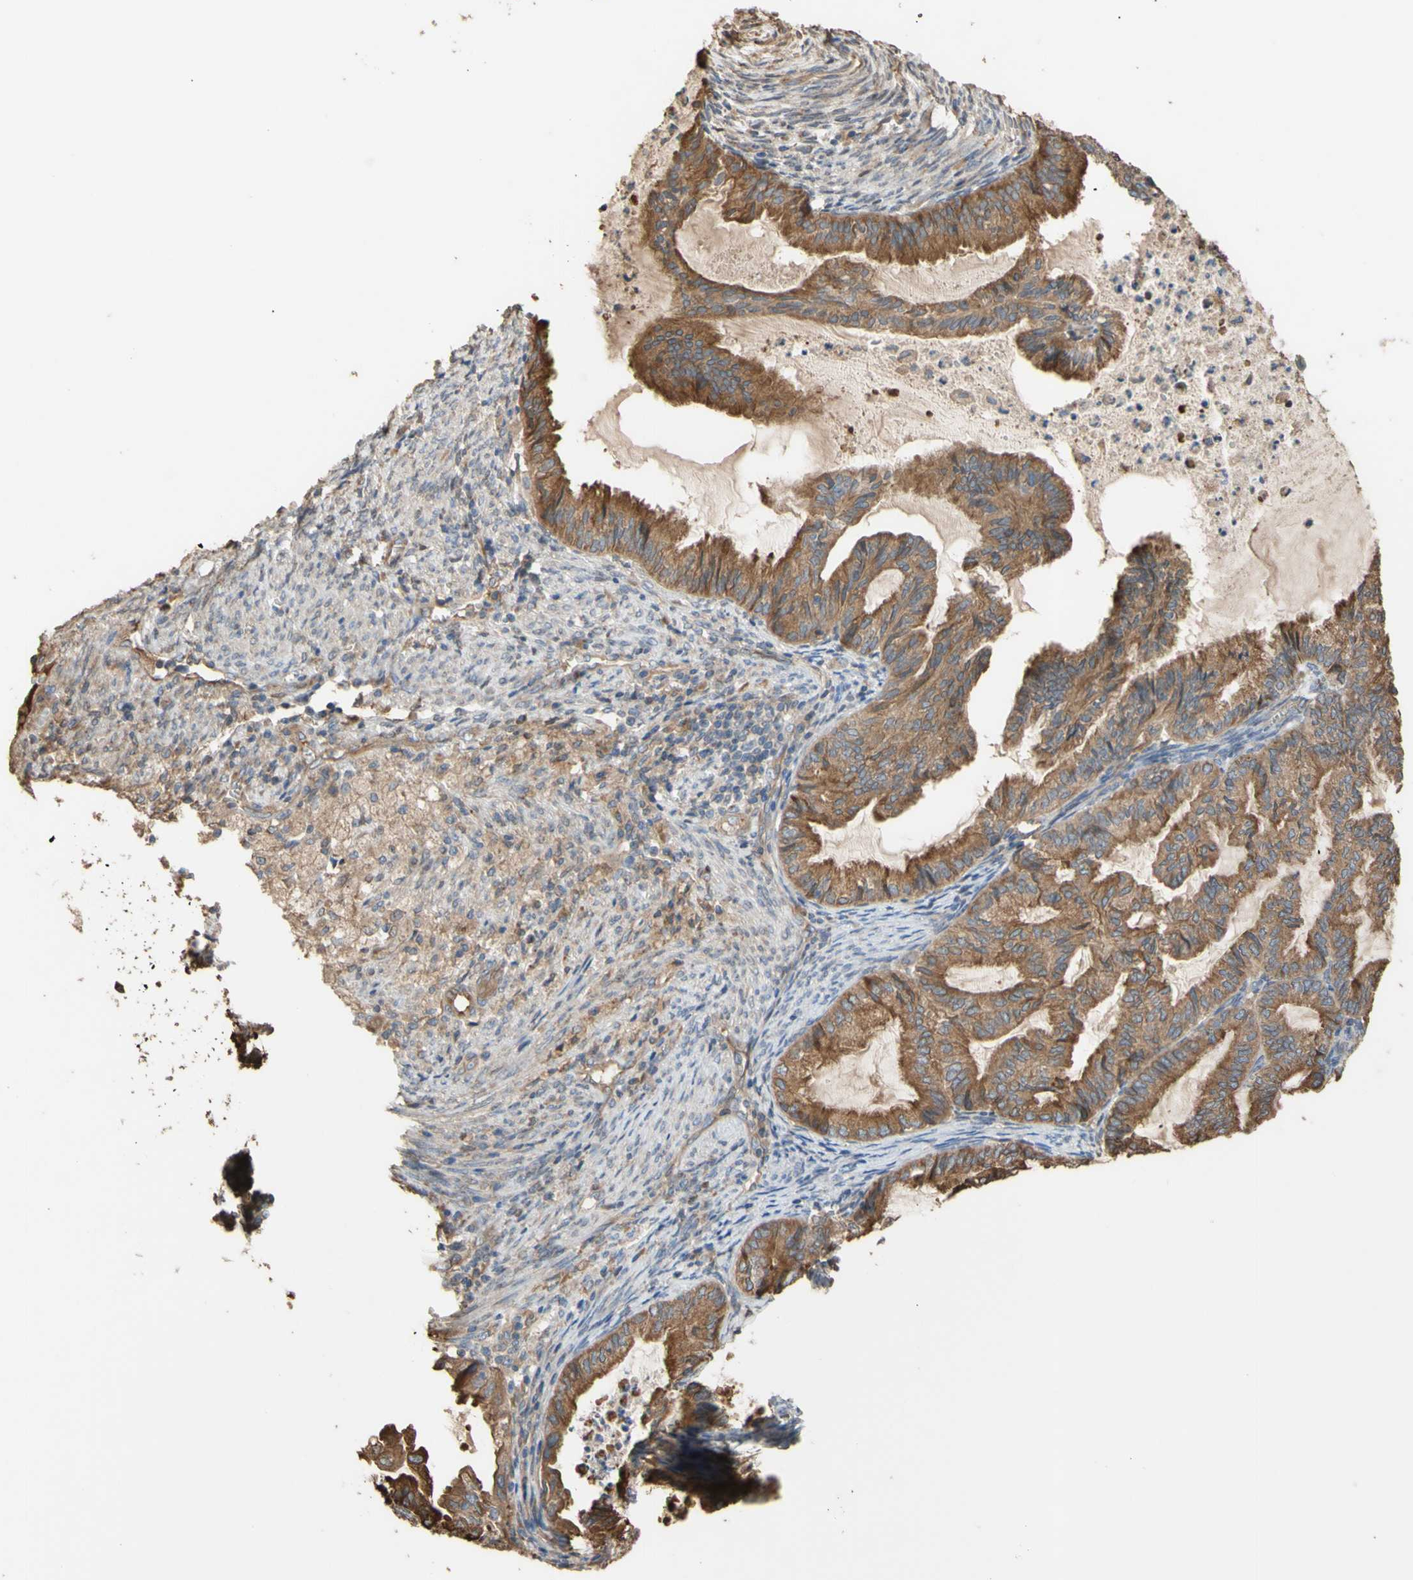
{"staining": {"intensity": "moderate", "quantity": ">75%", "location": "cytoplasmic/membranous"}, "tissue": "cervical cancer", "cell_type": "Tumor cells", "image_type": "cancer", "snomed": [{"axis": "morphology", "description": "Normal tissue, NOS"}, {"axis": "morphology", "description": "Adenocarcinoma, NOS"}, {"axis": "topography", "description": "Cervix"}, {"axis": "topography", "description": "Endometrium"}], "caption": "DAB (3,3'-diaminobenzidine) immunohistochemical staining of adenocarcinoma (cervical) reveals moderate cytoplasmic/membranous protein positivity in approximately >75% of tumor cells. Using DAB (brown) and hematoxylin (blue) stains, captured at high magnification using brightfield microscopy.", "gene": "NECTIN3", "patient": {"sex": "female", "age": 86}}